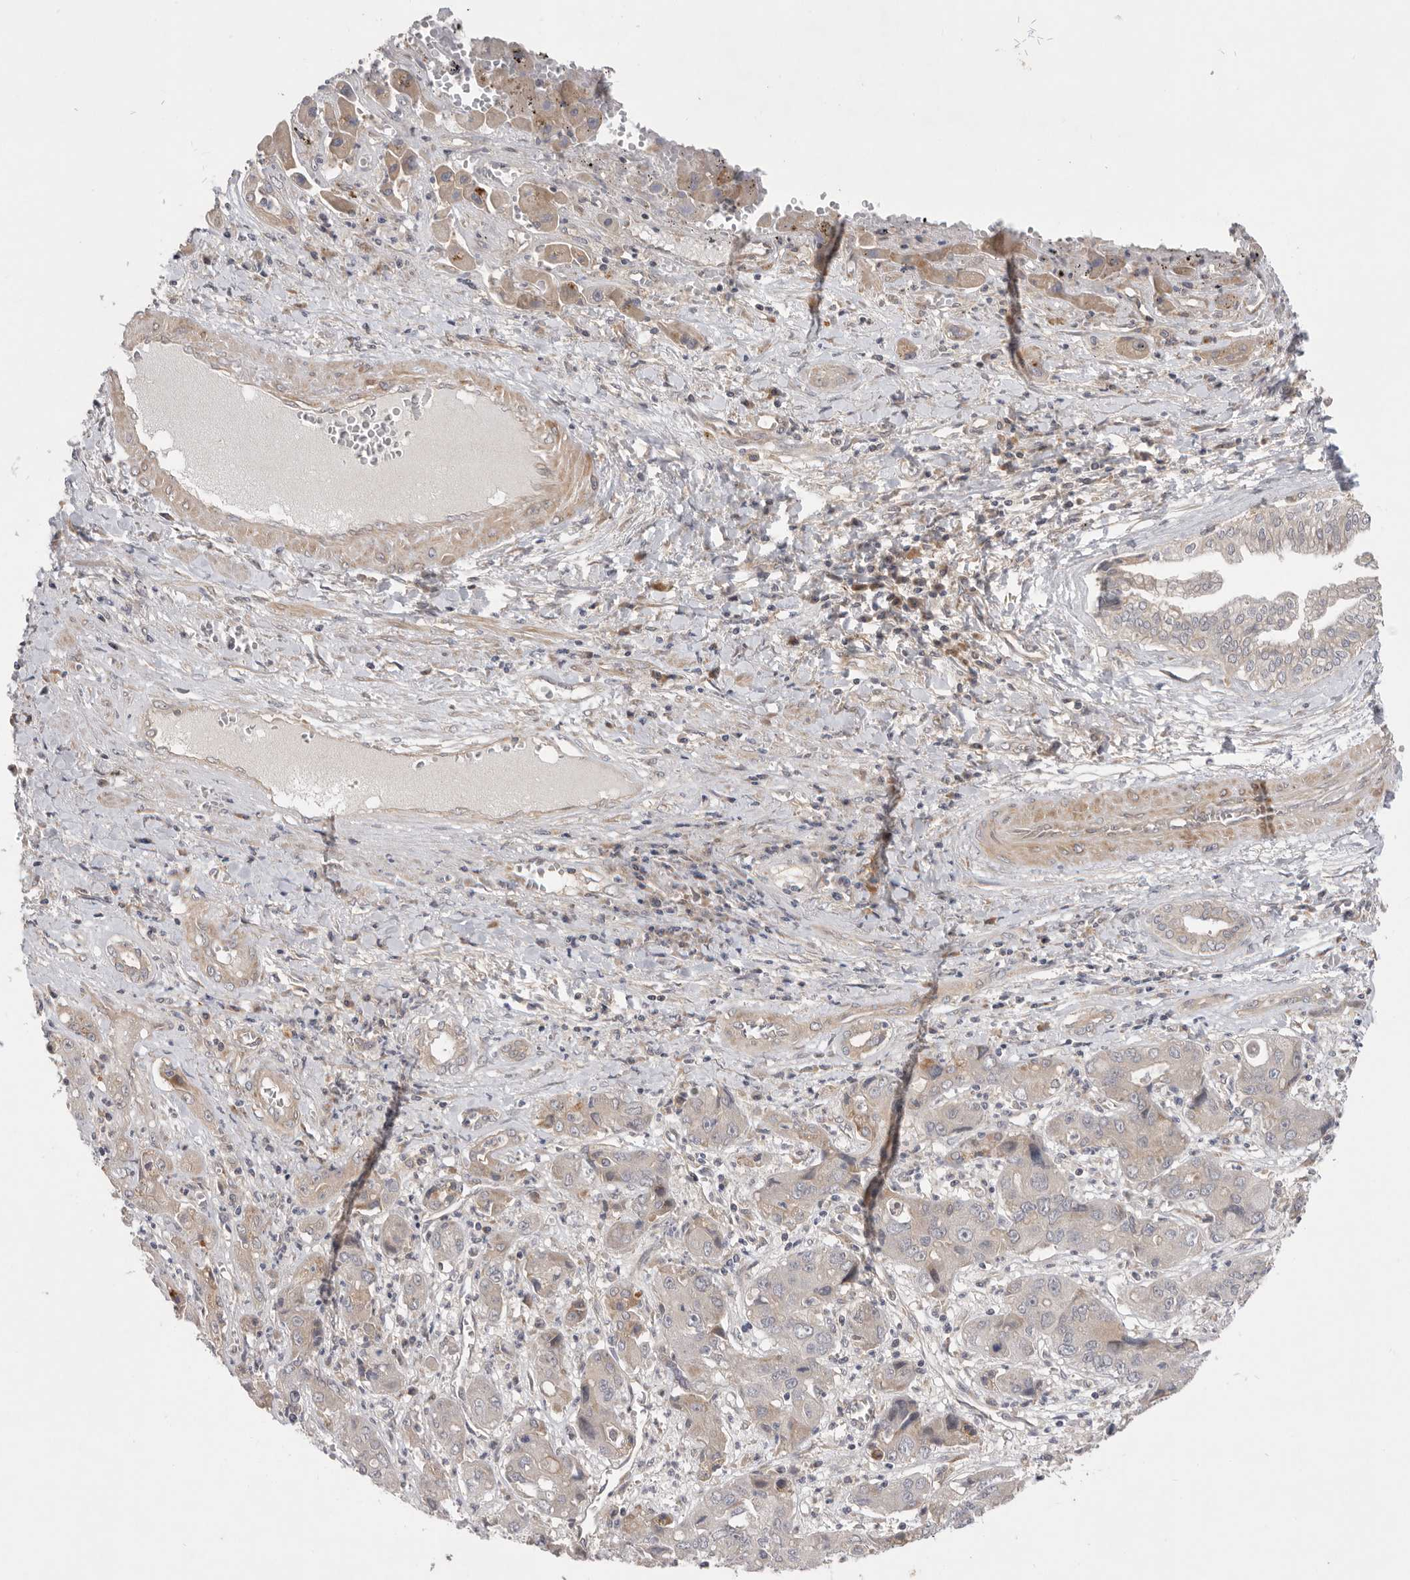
{"staining": {"intensity": "negative", "quantity": "none", "location": "none"}, "tissue": "liver cancer", "cell_type": "Tumor cells", "image_type": "cancer", "snomed": [{"axis": "morphology", "description": "Cholangiocarcinoma"}, {"axis": "topography", "description": "Liver"}], "caption": "The image demonstrates no significant staining in tumor cells of liver cancer. (Brightfield microscopy of DAB immunohistochemistry (IHC) at high magnification).", "gene": "MTFR1L", "patient": {"sex": "male", "age": 67}}